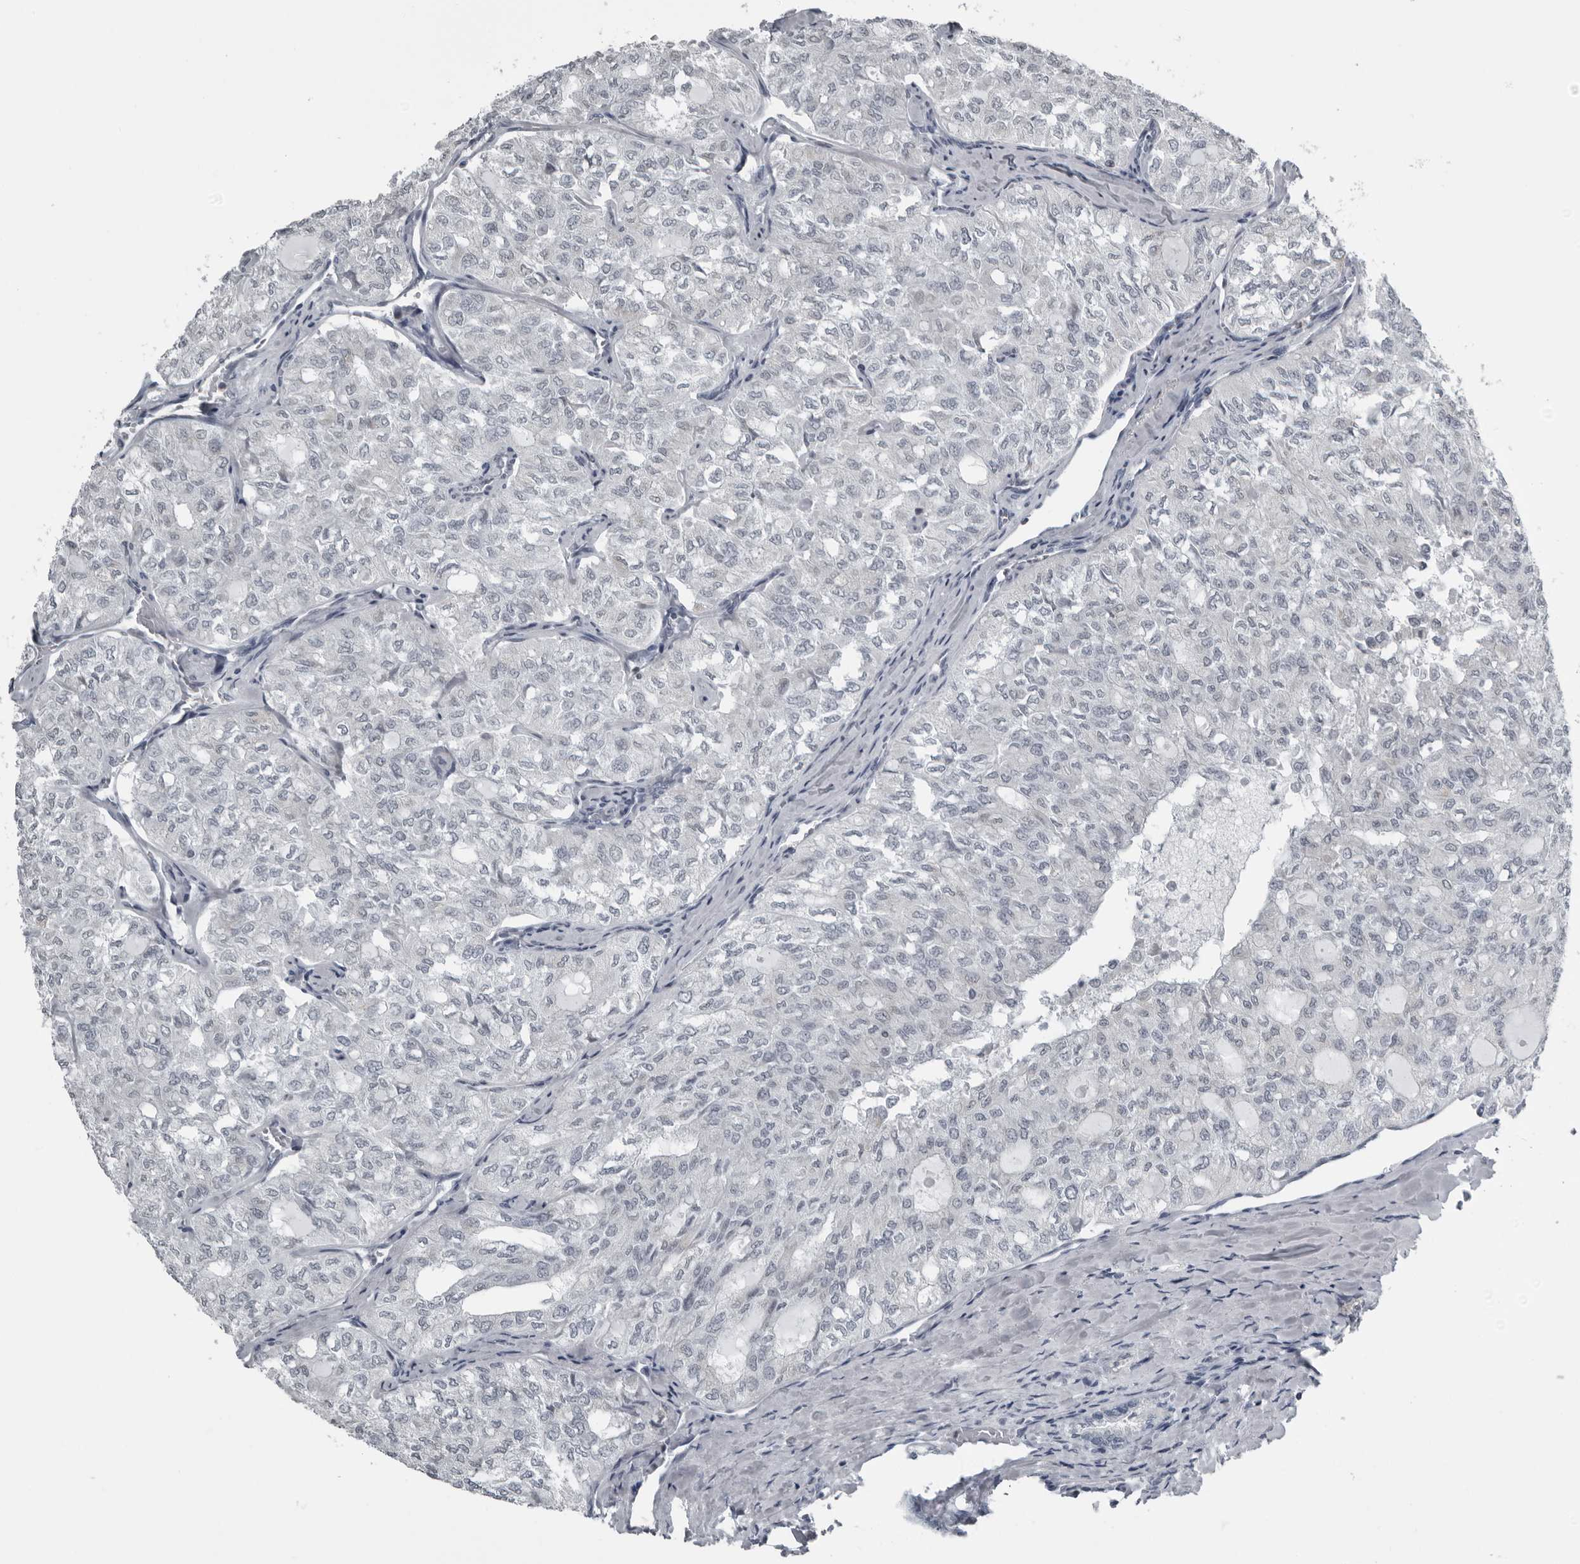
{"staining": {"intensity": "negative", "quantity": "none", "location": "none"}, "tissue": "thyroid cancer", "cell_type": "Tumor cells", "image_type": "cancer", "snomed": [{"axis": "morphology", "description": "Follicular adenoma carcinoma, NOS"}, {"axis": "topography", "description": "Thyroid gland"}], "caption": "Thyroid follicular adenoma carcinoma stained for a protein using immunohistochemistry reveals no staining tumor cells.", "gene": "RTCA", "patient": {"sex": "male", "age": 75}}